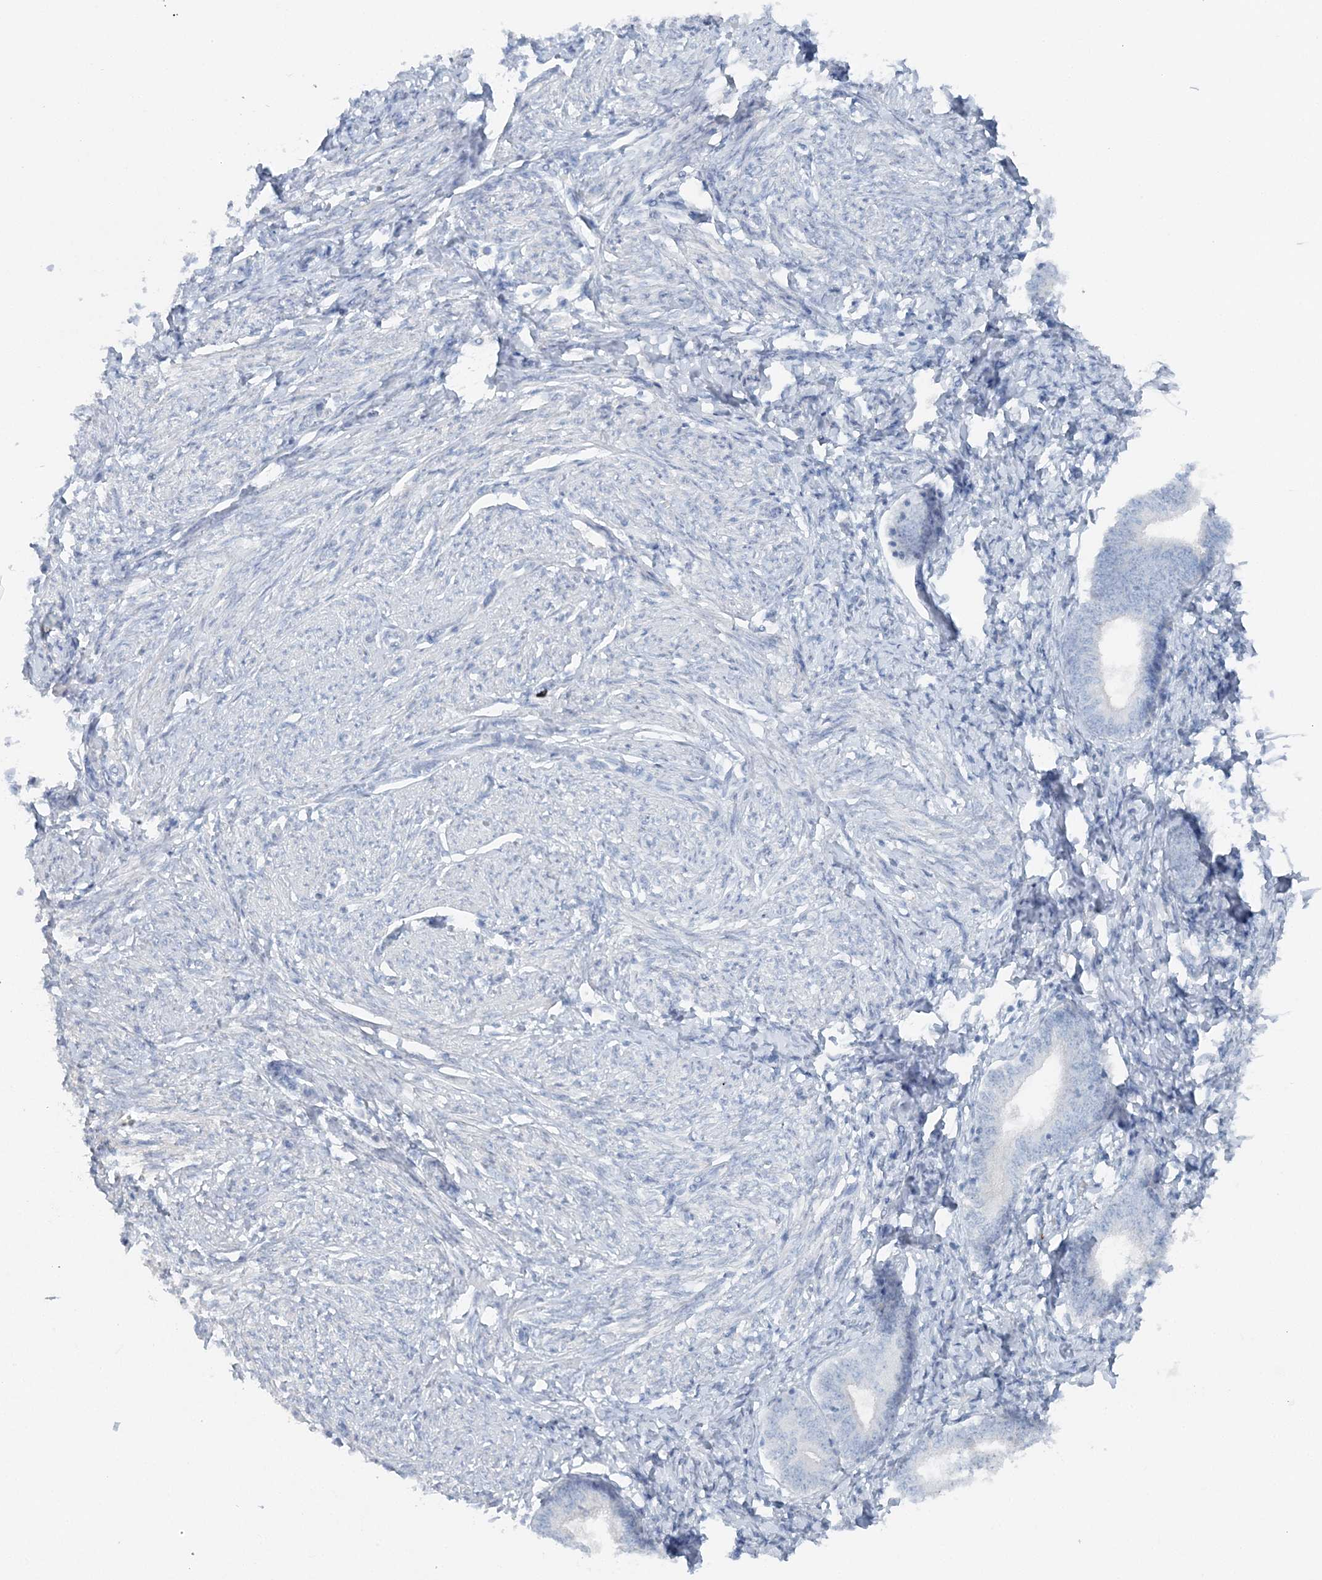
{"staining": {"intensity": "negative", "quantity": "none", "location": "none"}, "tissue": "endometrium", "cell_type": "Cells in endometrial stroma", "image_type": "normal", "snomed": [{"axis": "morphology", "description": "Normal tissue, NOS"}, {"axis": "topography", "description": "Endometrium"}], "caption": "This is an immunohistochemistry photomicrograph of benign human endometrium. There is no expression in cells in endometrial stroma.", "gene": "ATP11A", "patient": {"sex": "female", "age": 72}}